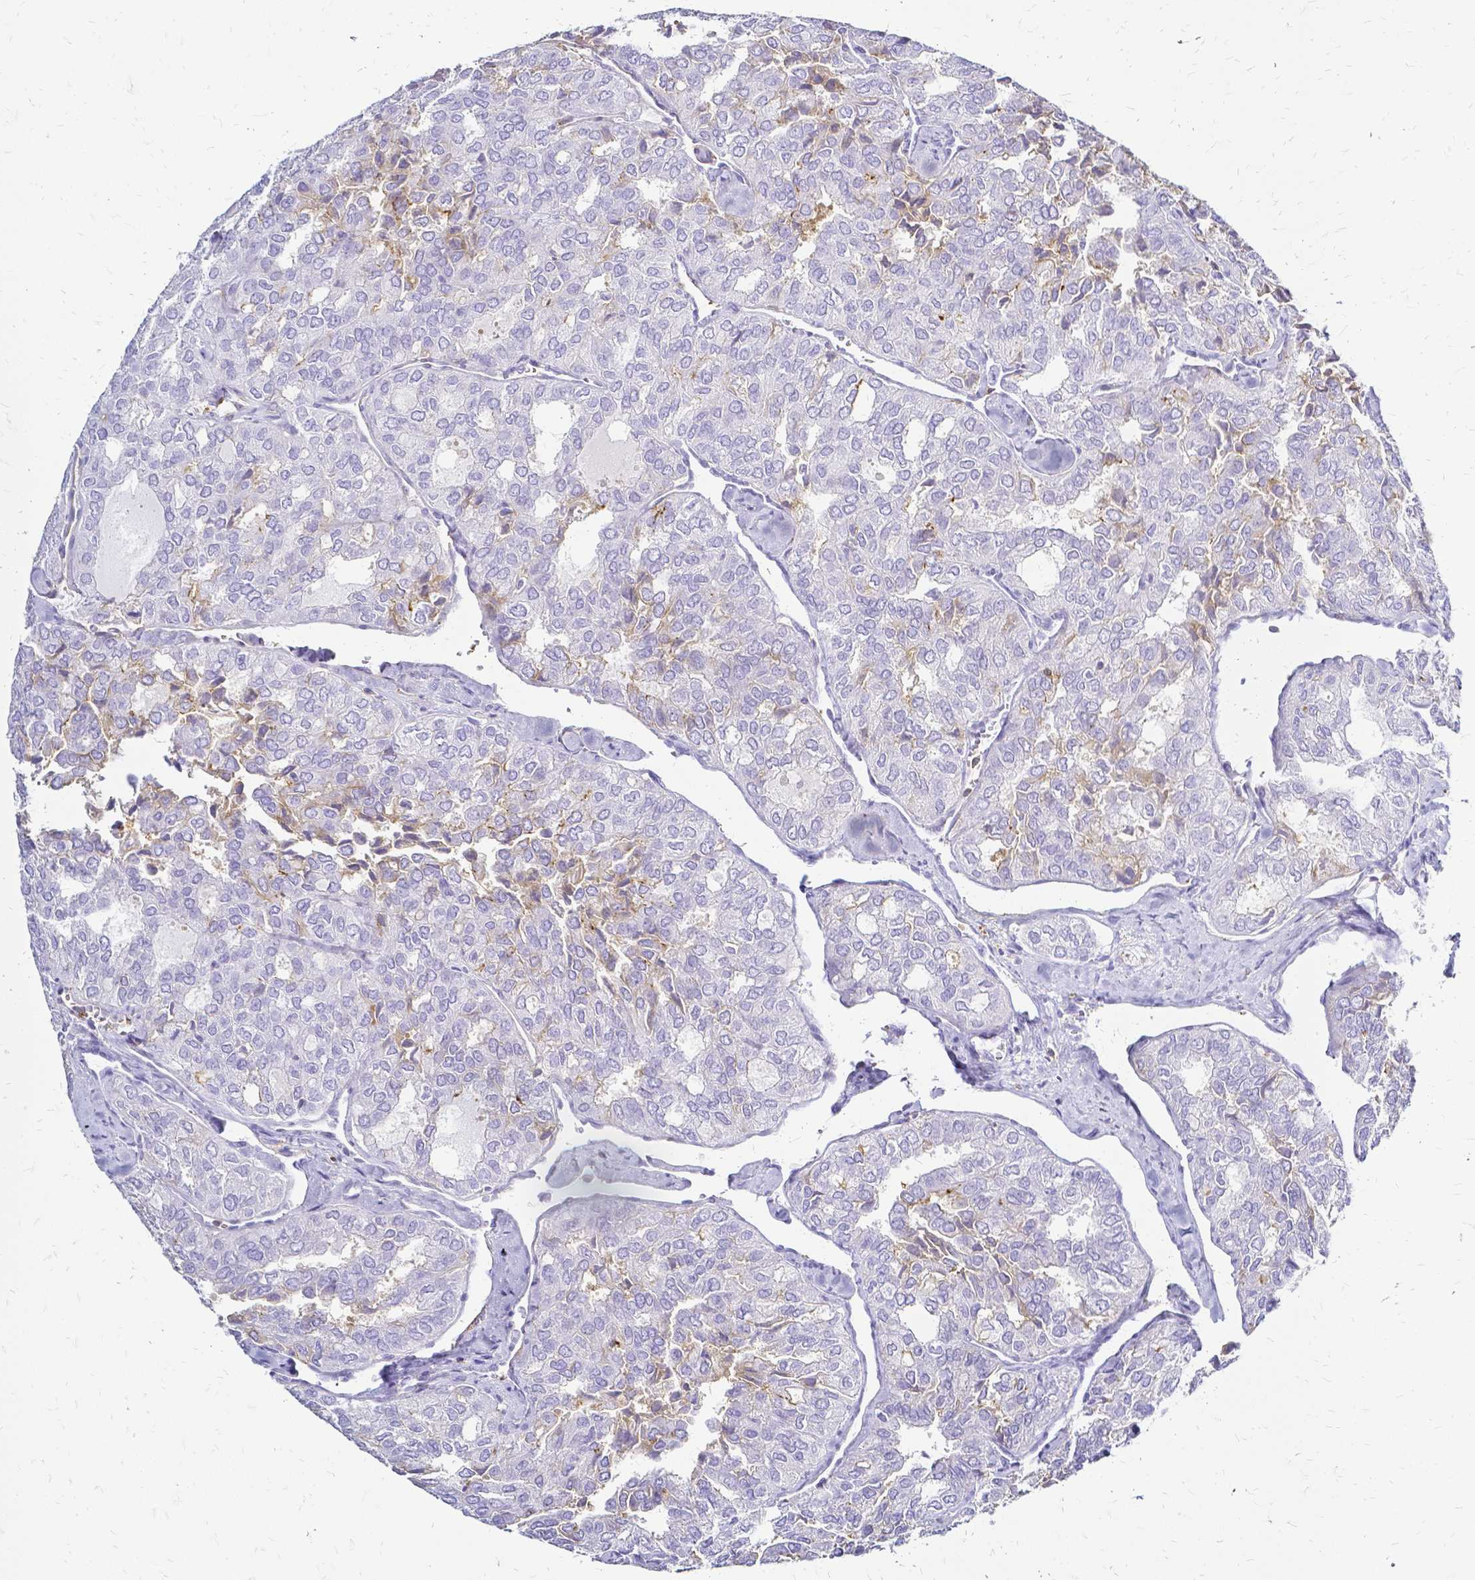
{"staining": {"intensity": "negative", "quantity": "none", "location": "none"}, "tissue": "thyroid cancer", "cell_type": "Tumor cells", "image_type": "cancer", "snomed": [{"axis": "morphology", "description": "Follicular adenoma carcinoma, NOS"}, {"axis": "topography", "description": "Thyroid gland"}], "caption": "An IHC micrograph of thyroid follicular adenoma carcinoma is shown. There is no staining in tumor cells of thyroid follicular adenoma carcinoma.", "gene": "HSPA12A", "patient": {"sex": "male", "age": 75}}